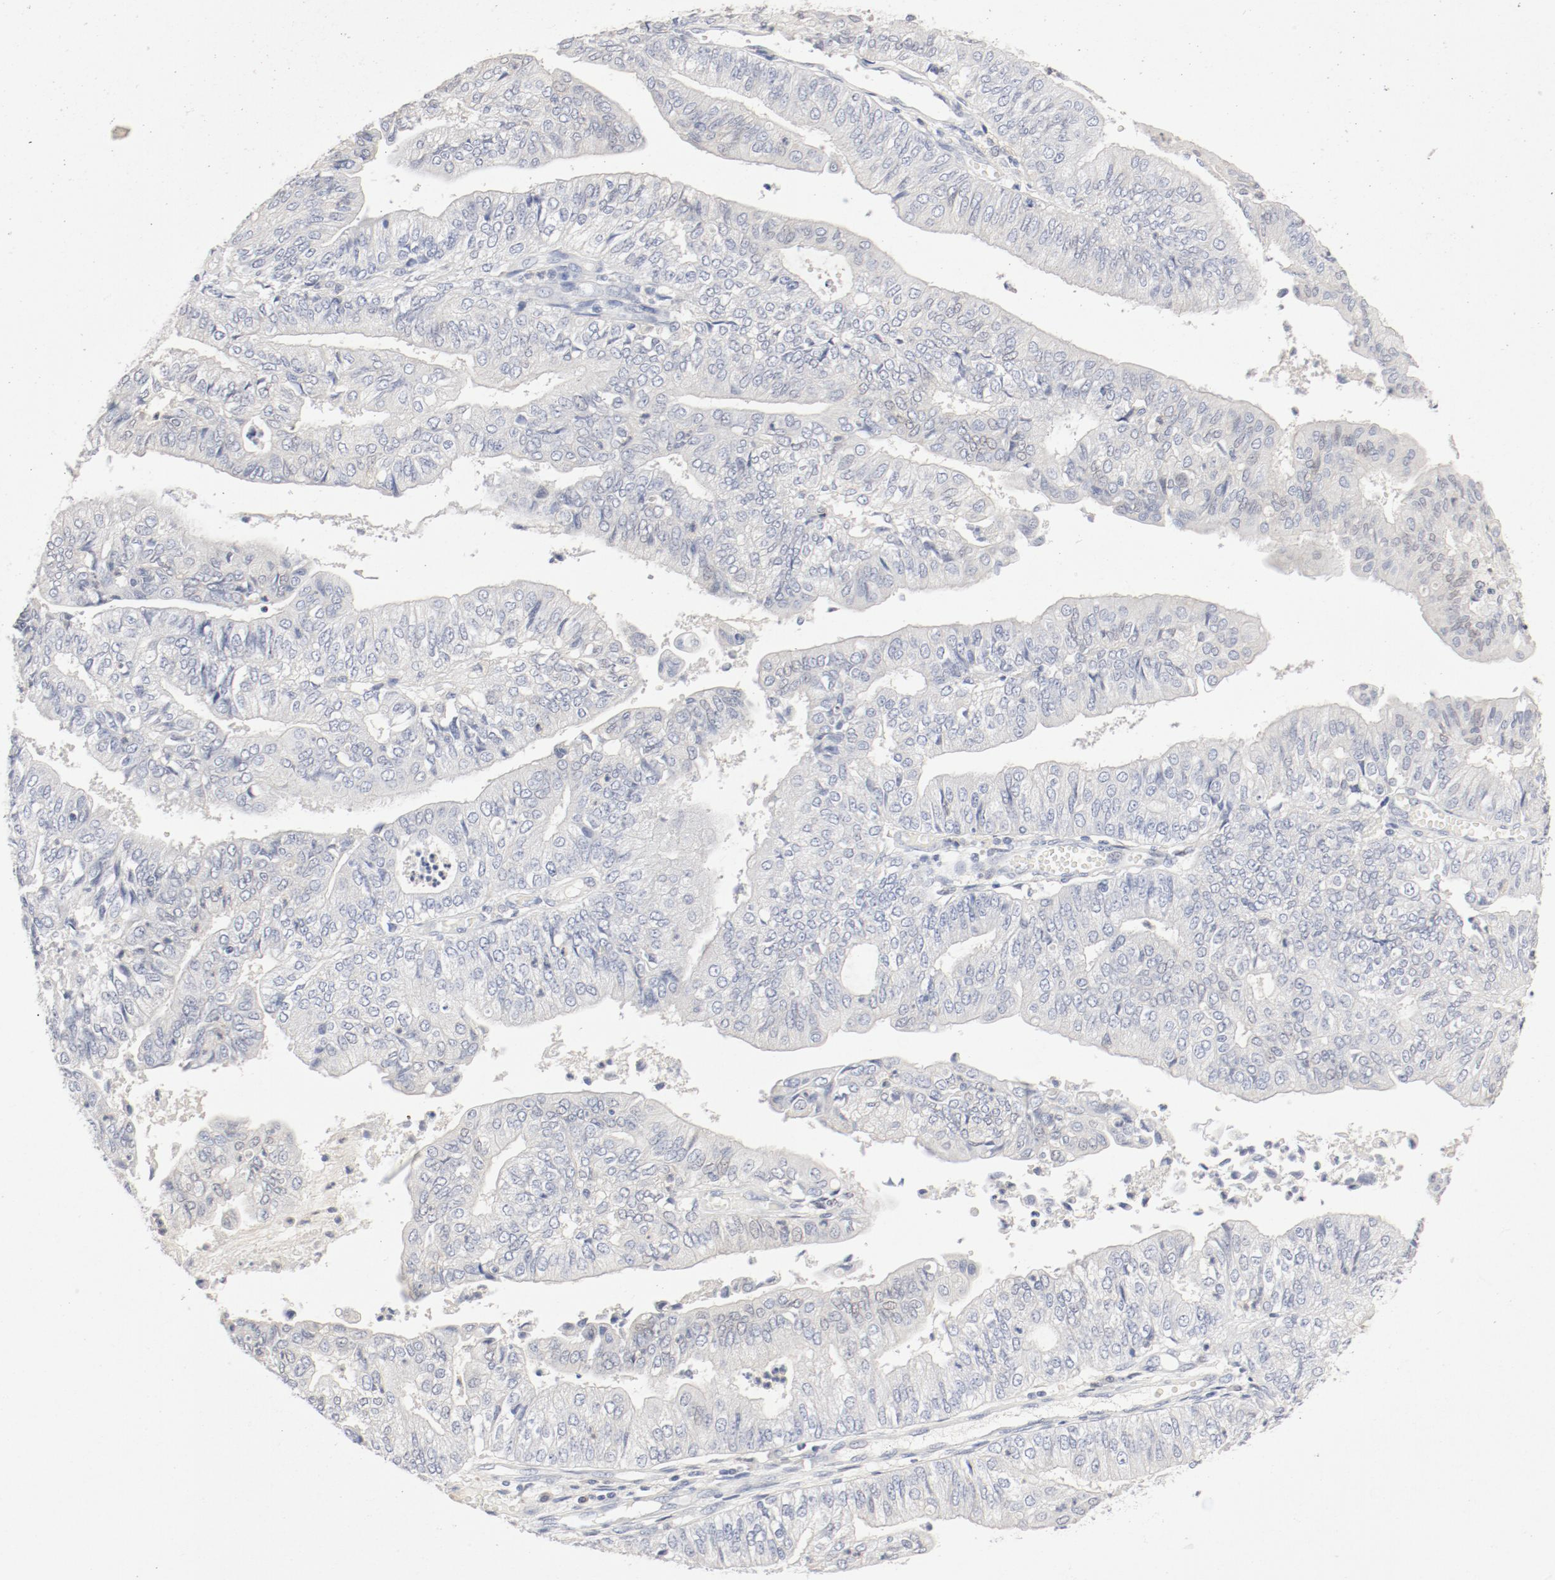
{"staining": {"intensity": "negative", "quantity": "none", "location": "none"}, "tissue": "endometrial cancer", "cell_type": "Tumor cells", "image_type": "cancer", "snomed": [{"axis": "morphology", "description": "Adenocarcinoma, NOS"}, {"axis": "topography", "description": "Endometrium"}], "caption": "Immunohistochemistry (IHC) of adenocarcinoma (endometrial) shows no staining in tumor cells.", "gene": "PGM1", "patient": {"sex": "female", "age": 59}}